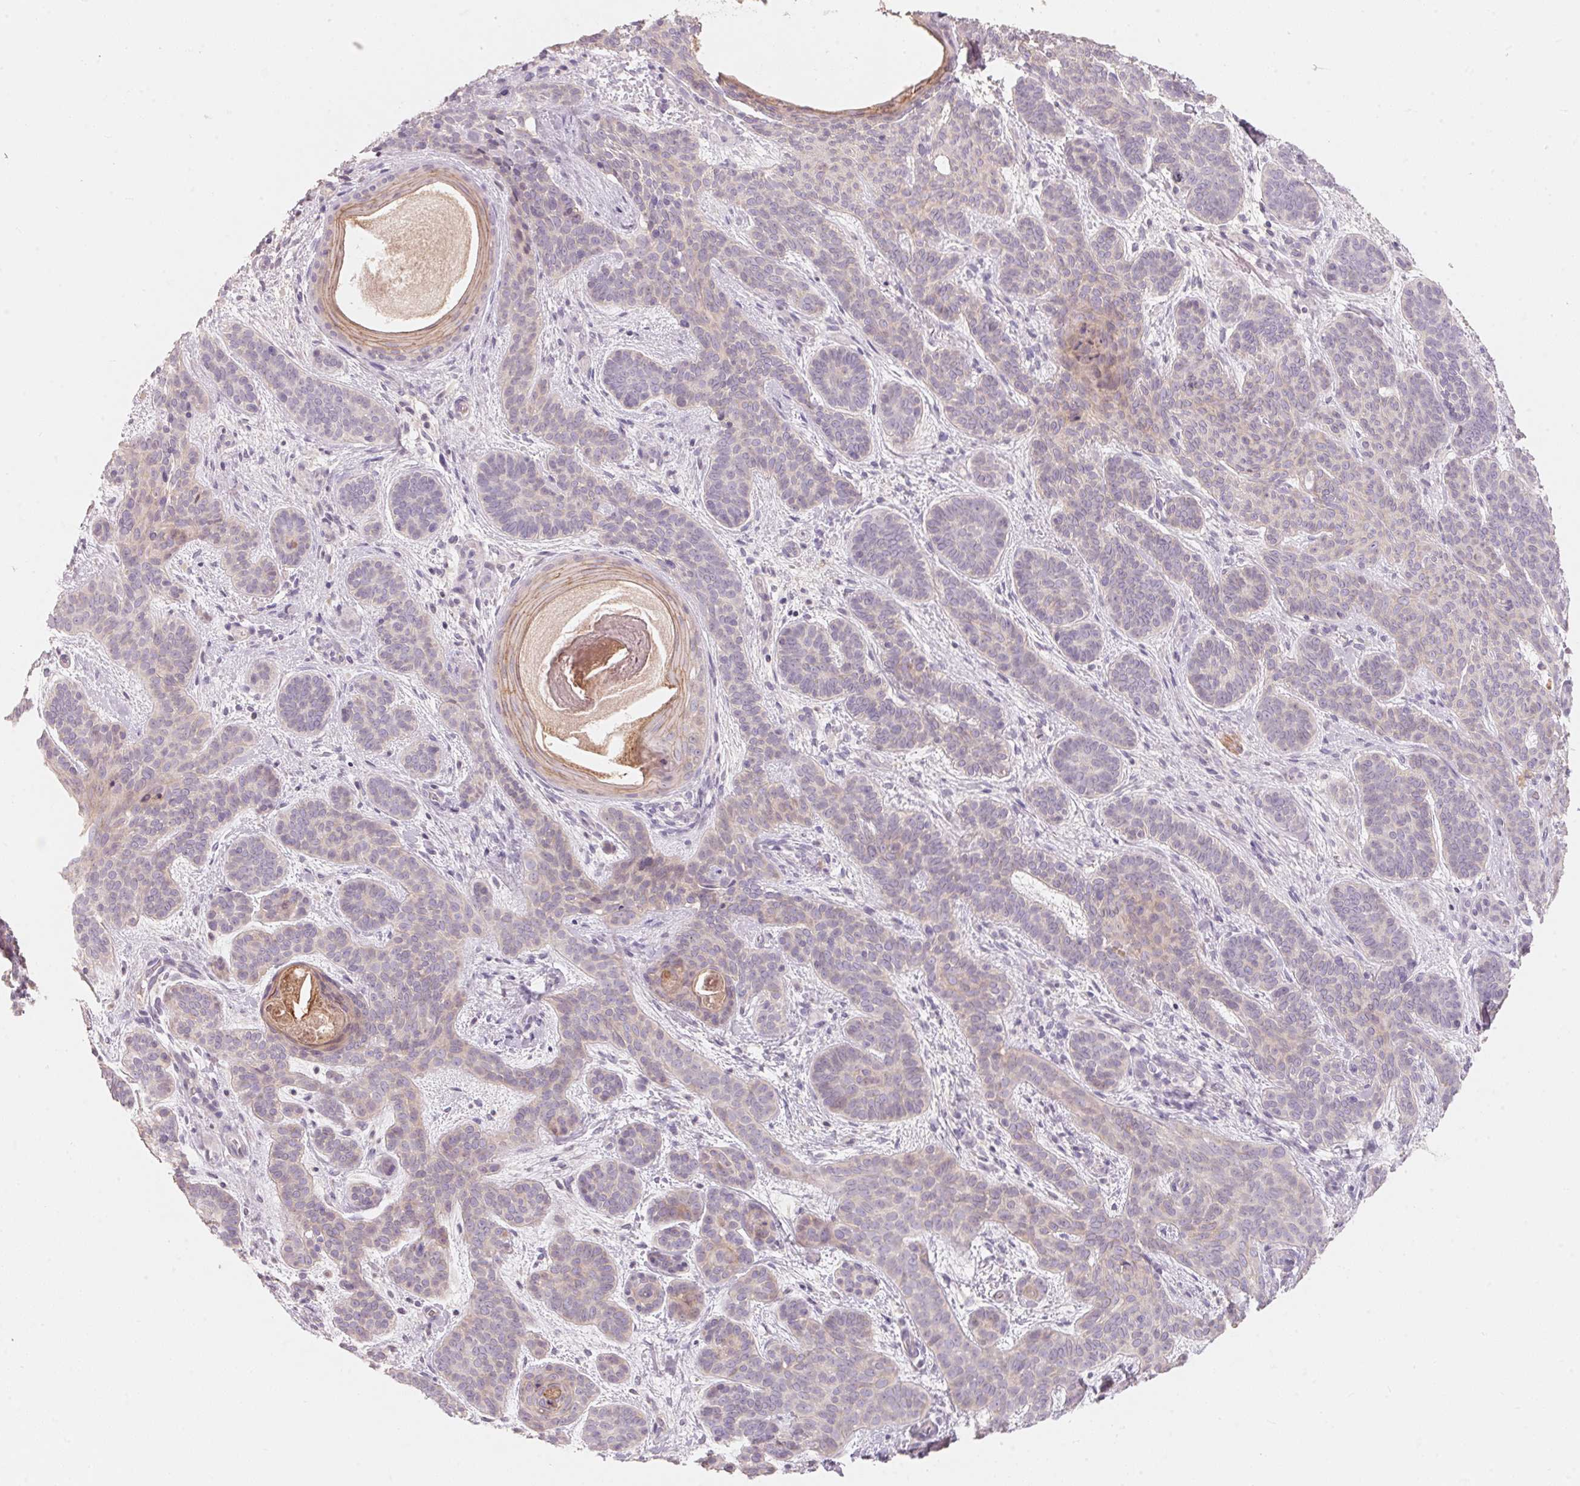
{"staining": {"intensity": "negative", "quantity": "none", "location": "none"}, "tissue": "skin cancer", "cell_type": "Tumor cells", "image_type": "cancer", "snomed": [{"axis": "morphology", "description": "Basal cell carcinoma"}, {"axis": "topography", "description": "Skin"}], "caption": "There is no significant positivity in tumor cells of skin basal cell carcinoma.", "gene": "TP53AIP1", "patient": {"sex": "female", "age": 82}}